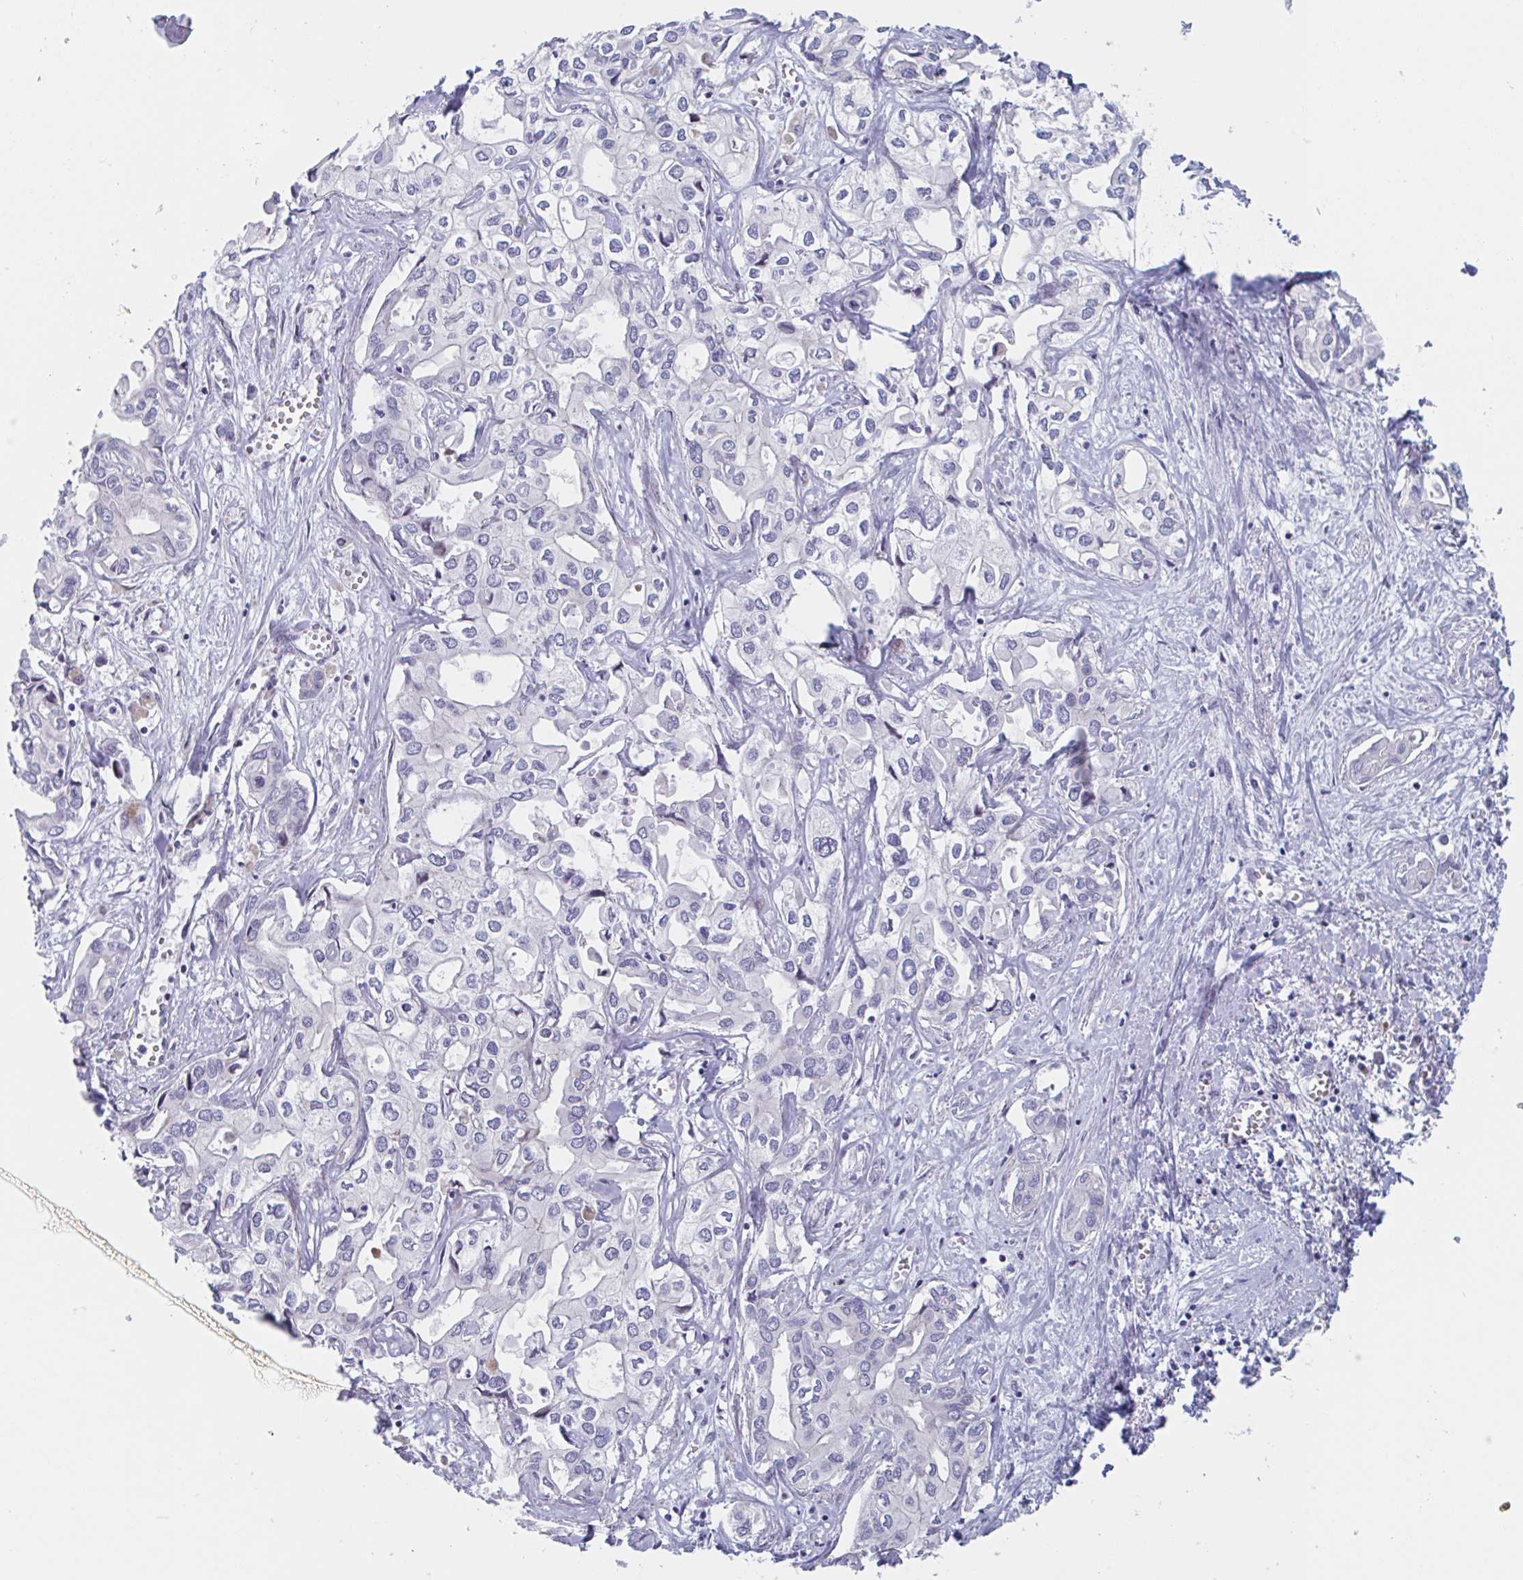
{"staining": {"intensity": "negative", "quantity": "none", "location": "none"}, "tissue": "liver cancer", "cell_type": "Tumor cells", "image_type": "cancer", "snomed": [{"axis": "morphology", "description": "Cholangiocarcinoma"}, {"axis": "topography", "description": "Liver"}], "caption": "Histopathology image shows no significant protein expression in tumor cells of liver cancer (cholangiocarcinoma).", "gene": "DUXA", "patient": {"sex": "female", "age": 64}}